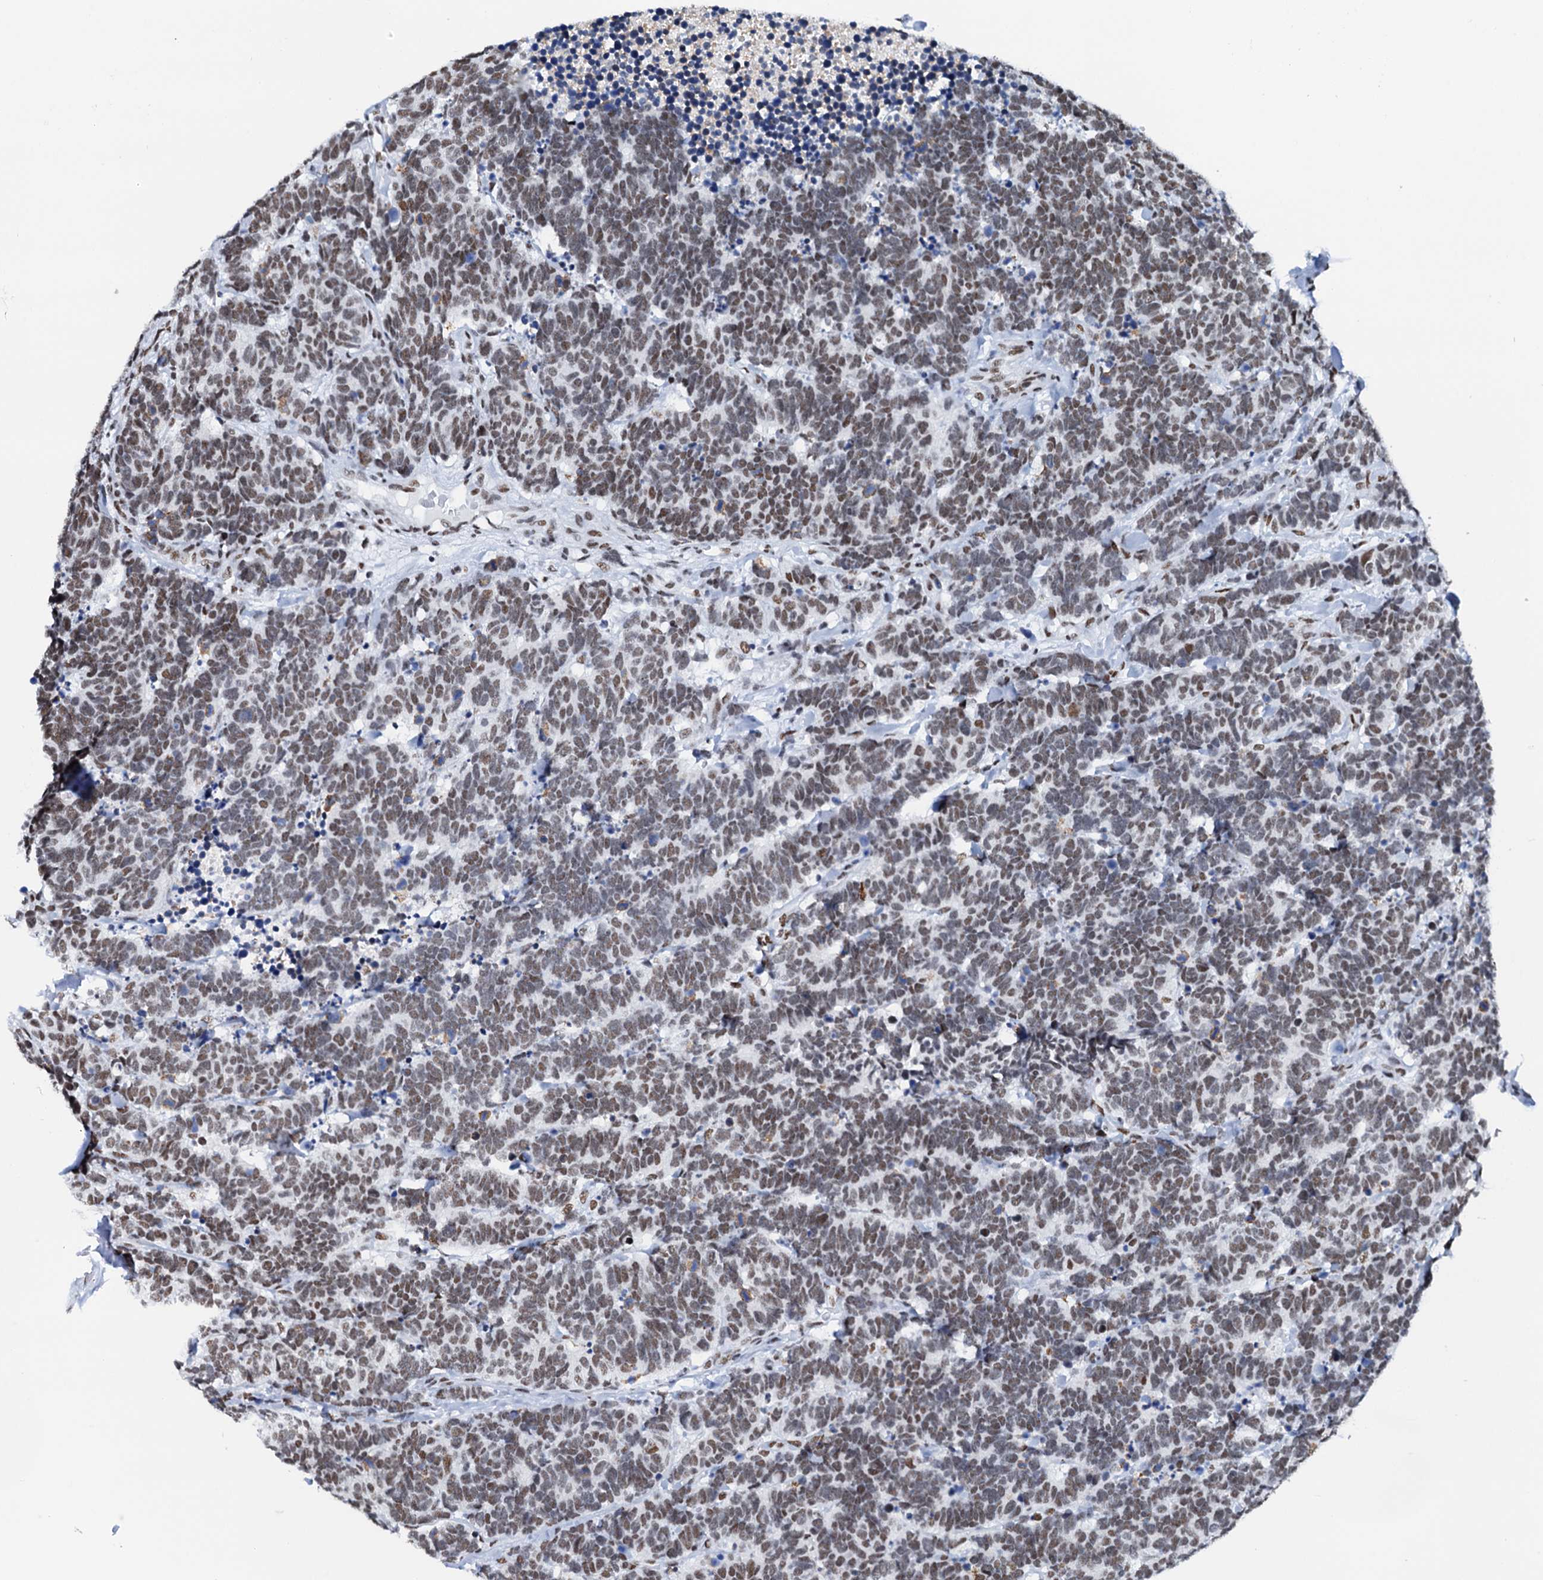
{"staining": {"intensity": "weak", "quantity": ">75%", "location": "nuclear"}, "tissue": "carcinoid", "cell_type": "Tumor cells", "image_type": "cancer", "snomed": [{"axis": "morphology", "description": "Carcinoma, NOS"}, {"axis": "morphology", "description": "Carcinoid, malignant, NOS"}, {"axis": "topography", "description": "Urinary bladder"}], "caption": "Immunohistochemical staining of carcinoid exhibits low levels of weak nuclear protein expression in about >75% of tumor cells.", "gene": "SLTM", "patient": {"sex": "male", "age": 57}}